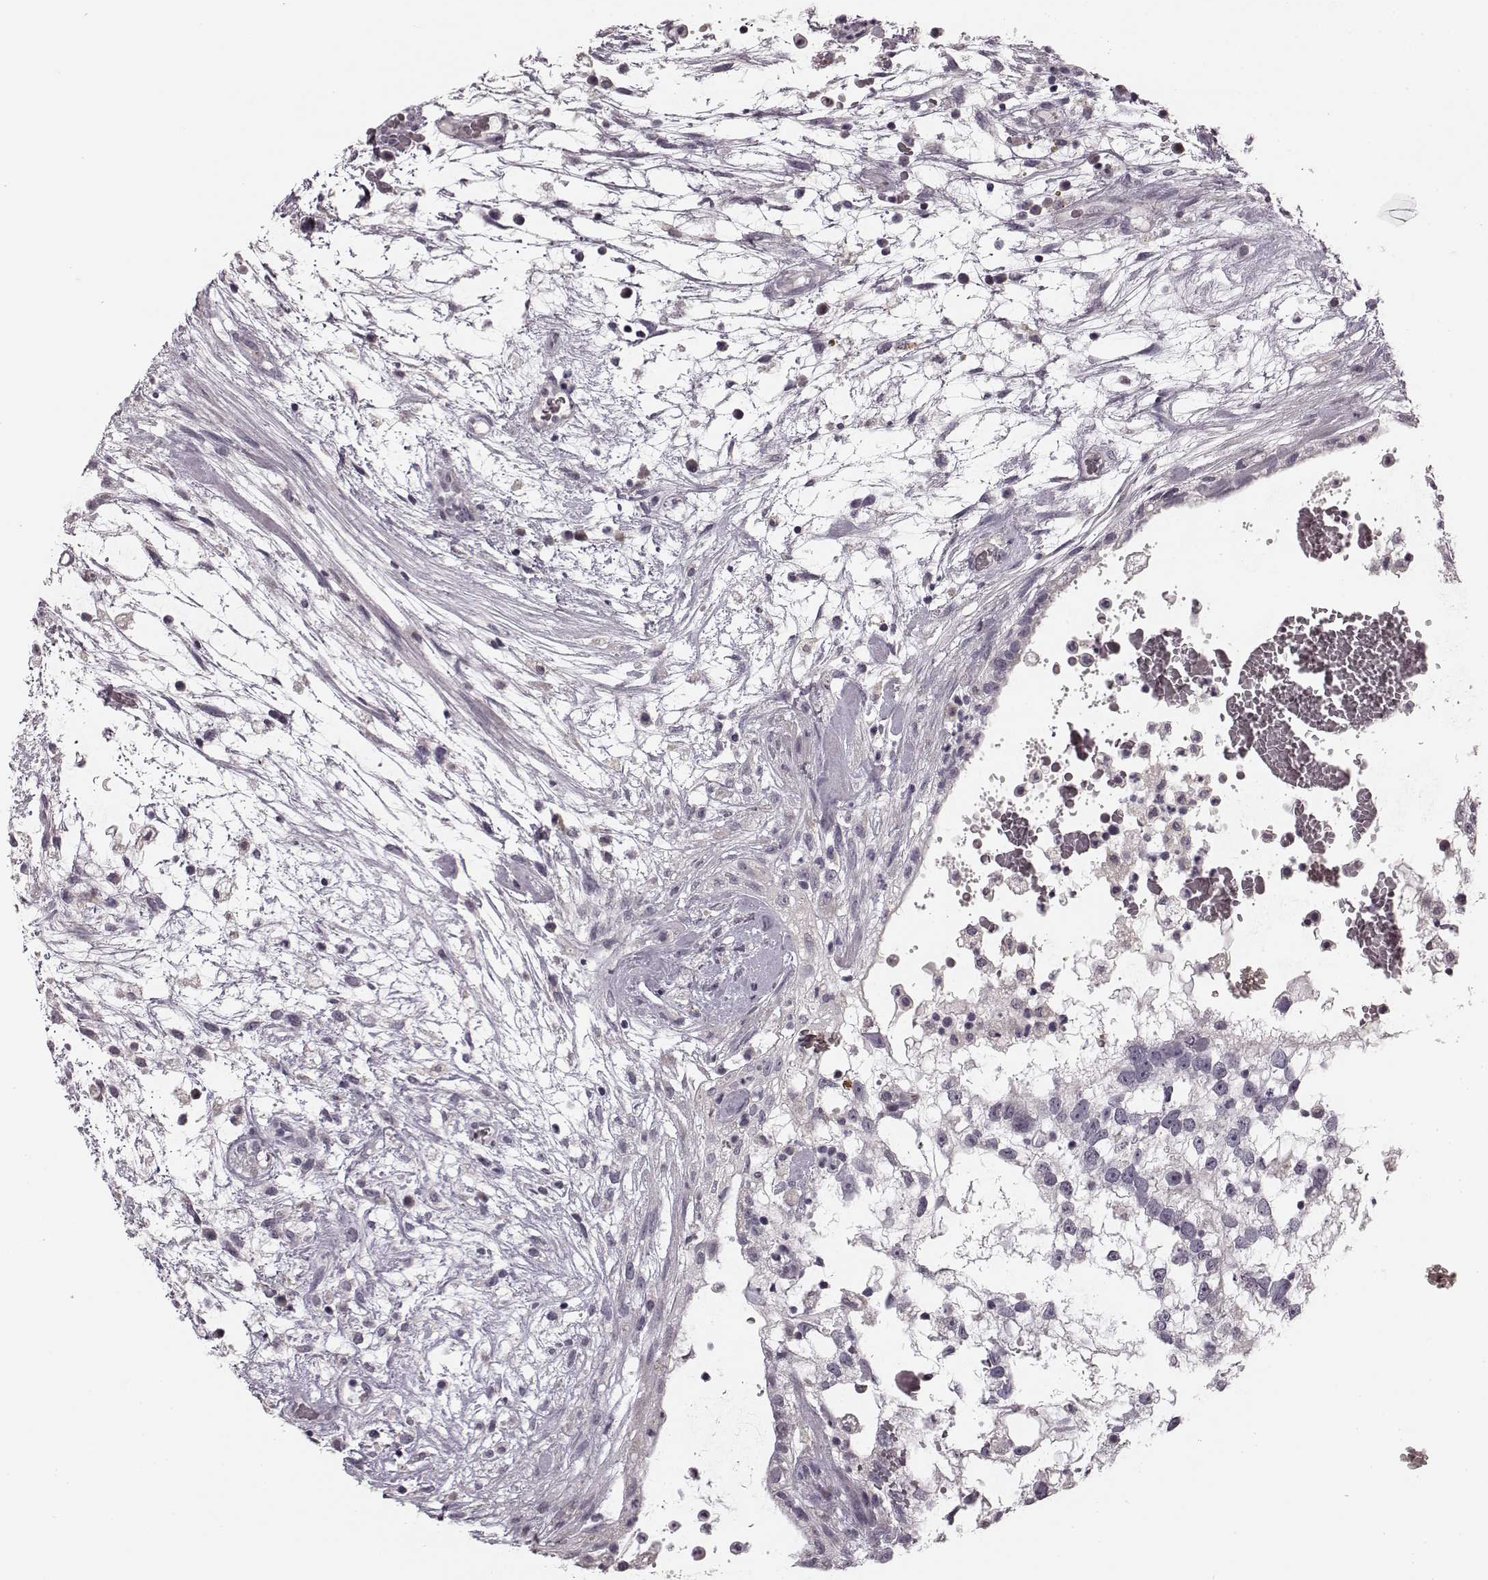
{"staining": {"intensity": "negative", "quantity": "none", "location": "none"}, "tissue": "testis cancer", "cell_type": "Tumor cells", "image_type": "cancer", "snomed": [{"axis": "morphology", "description": "Normal tissue, NOS"}, {"axis": "morphology", "description": "Carcinoma, Embryonal, NOS"}, {"axis": "topography", "description": "Testis"}], "caption": "Immunohistochemistry micrograph of neoplastic tissue: embryonal carcinoma (testis) stained with DAB (3,3'-diaminobenzidine) demonstrates no significant protein staining in tumor cells. (DAB (3,3'-diaminobenzidine) immunohistochemistry (IHC), high magnification).", "gene": "FAM234B", "patient": {"sex": "male", "age": 32}}